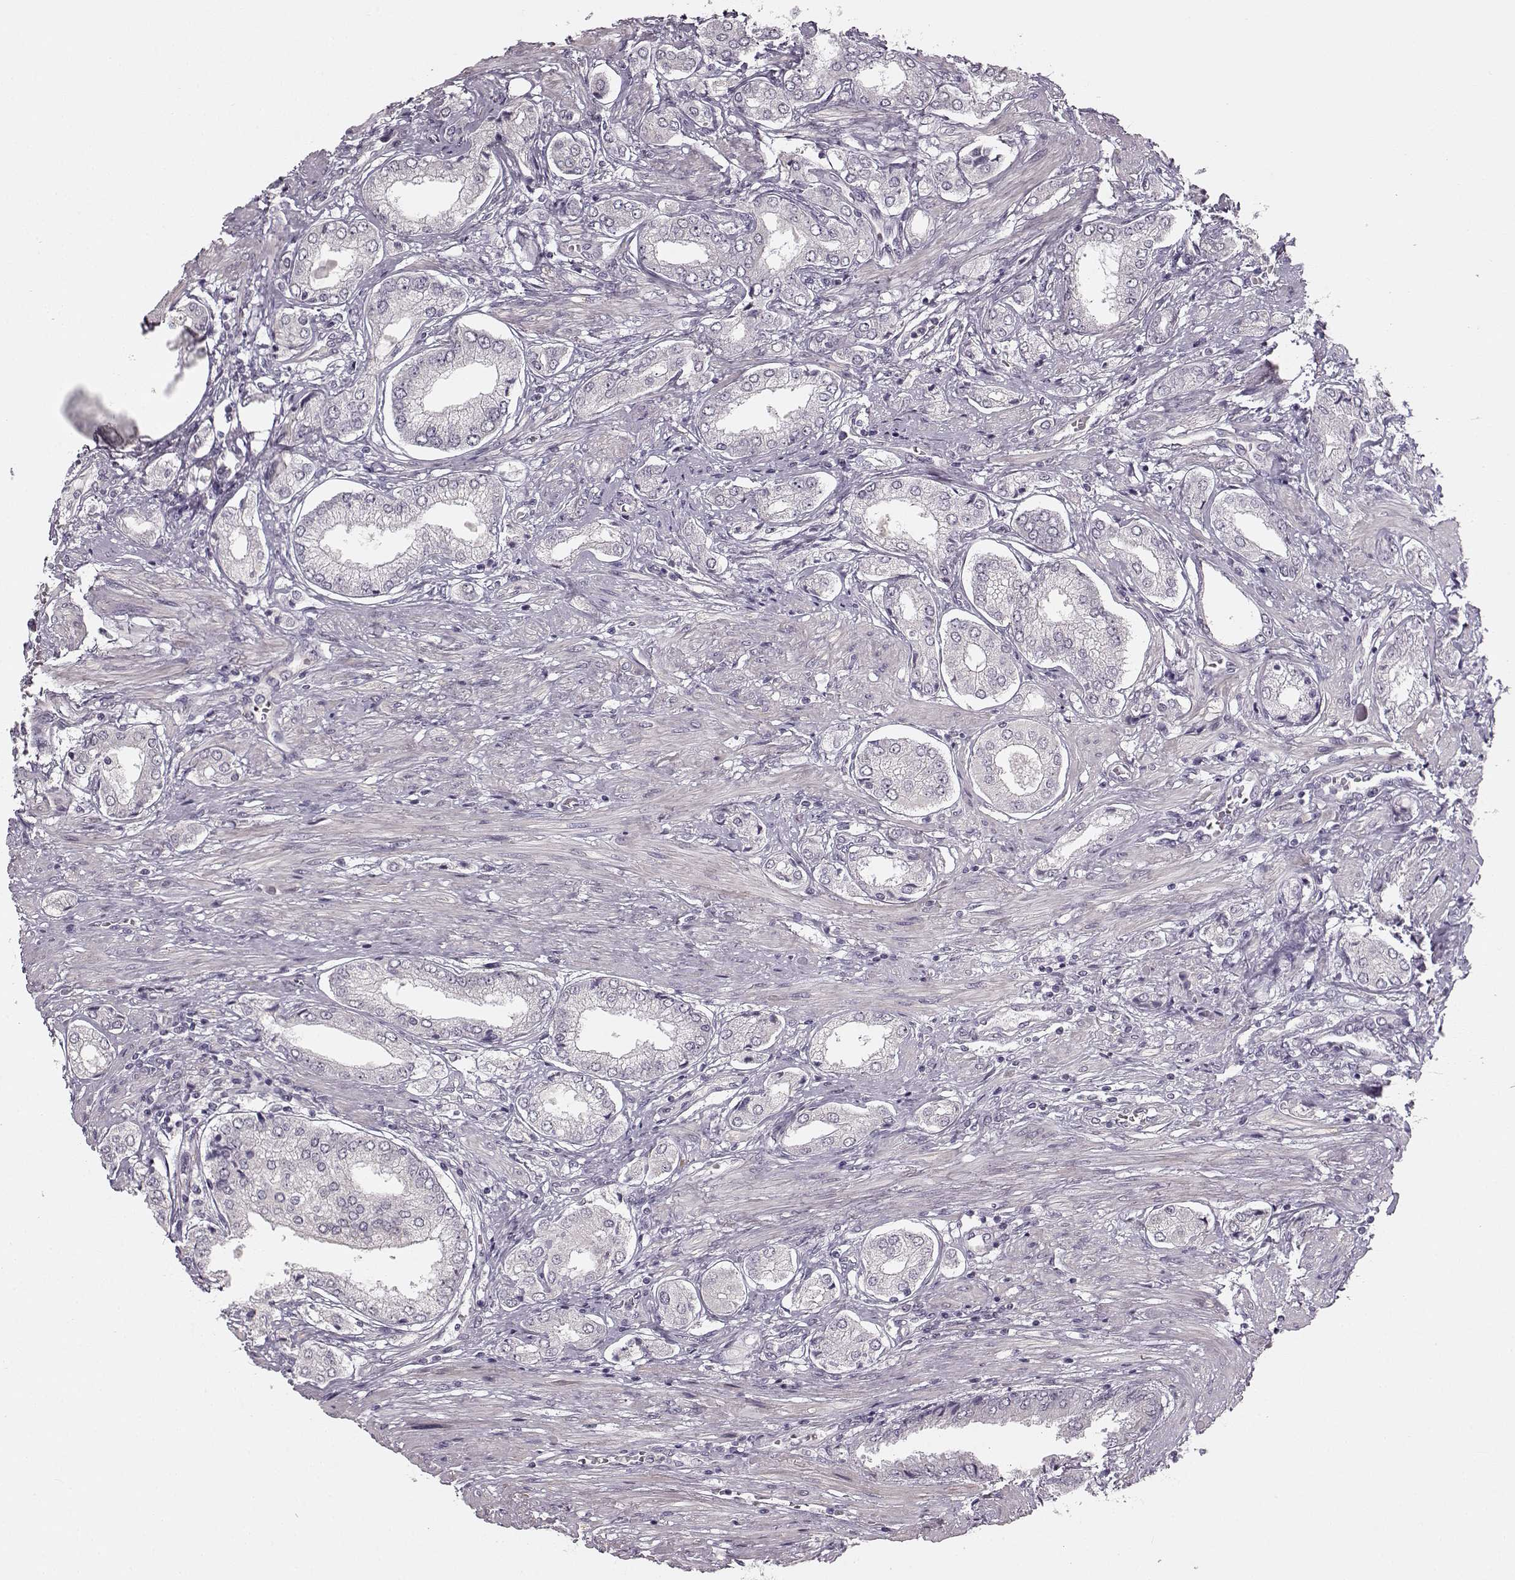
{"staining": {"intensity": "negative", "quantity": "none", "location": "none"}, "tissue": "prostate cancer", "cell_type": "Tumor cells", "image_type": "cancer", "snomed": [{"axis": "morphology", "description": "Adenocarcinoma, NOS"}, {"axis": "topography", "description": "Prostate"}], "caption": "Micrograph shows no significant protein staining in tumor cells of prostate cancer (adenocarcinoma). (DAB immunohistochemistry (IHC), high magnification).", "gene": "MAP6D1", "patient": {"sex": "male", "age": 63}}